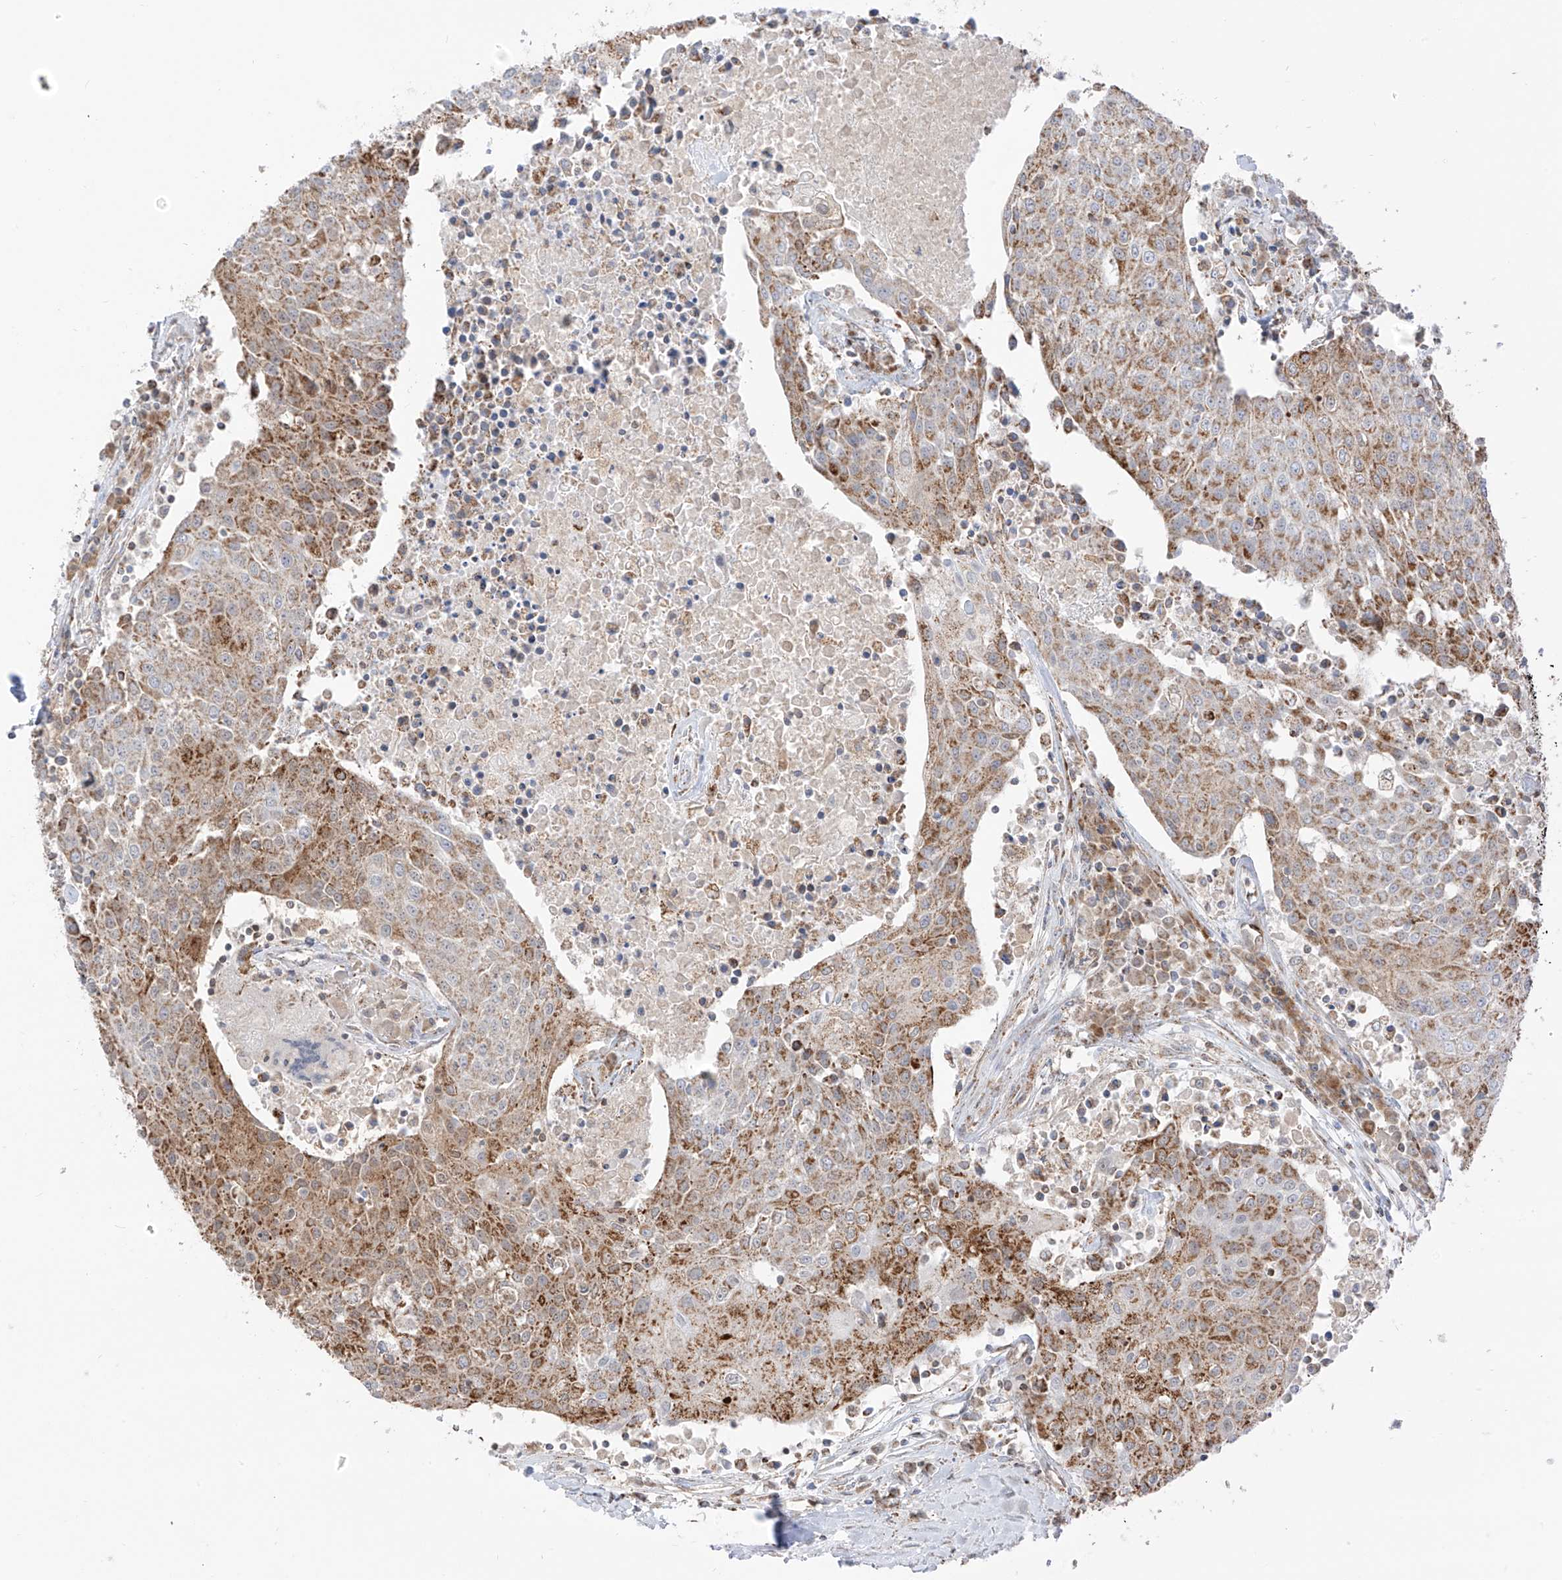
{"staining": {"intensity": "moderate", "quantity": ">75%", "location": "cytoplasmic/membranous"}, "tissue": "urothelial cancer", "cell_type": "Tumor cells", "image_type": "cancer", "snomed": [{"axis": "morphology", "description": "Urothelial carcinoma, High grade"}, {"axis": "topography", "description": "Urinary bladder"}], "caption": "The immunohistochemical stain labels moderate cytoplasmic/membranous staining in tumor cells of high-grade urothelial carcinoma tissue.", "gene": "ETHE1", "patient": {"sex": "female", "age": 85}}